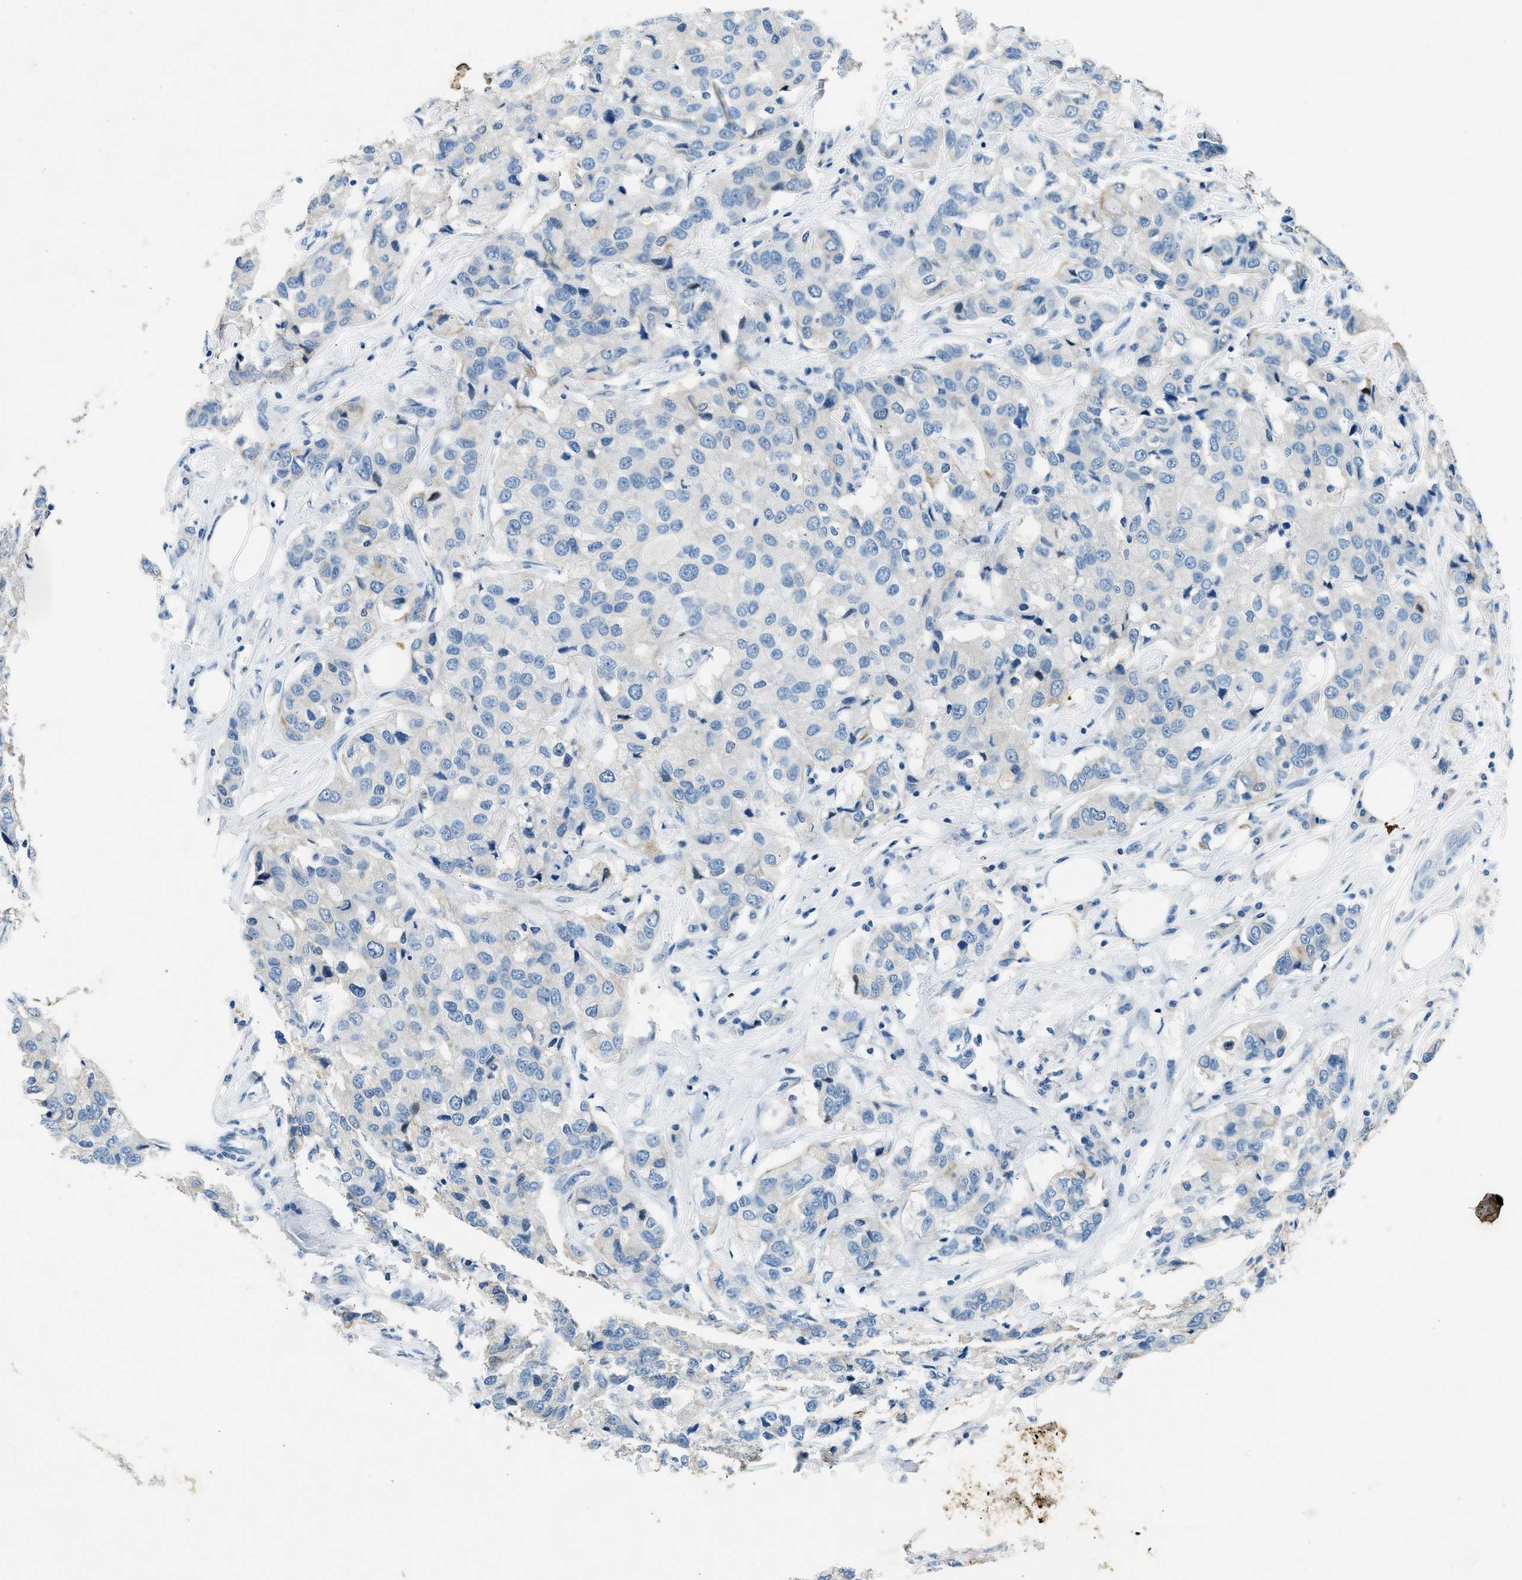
{"staining": {"intensity": "weak", "quantity": "<25%", "location": "cytoplasmic/membranous"}, "tissue": "breast cancer", "cell_type": "Tumor cells", "image_type": "cancer", "snomed": [{"axis": "morphology", "description": "Duct carcinoma"}, {"axis": "topography", "description": "Breast"}], "caption": "A photomicrograph of breast cancer stained for a protein shows no brown staining in tumor cells.", "gene": "CFAP20", "patient": {"sex": "female", "age": 80}}